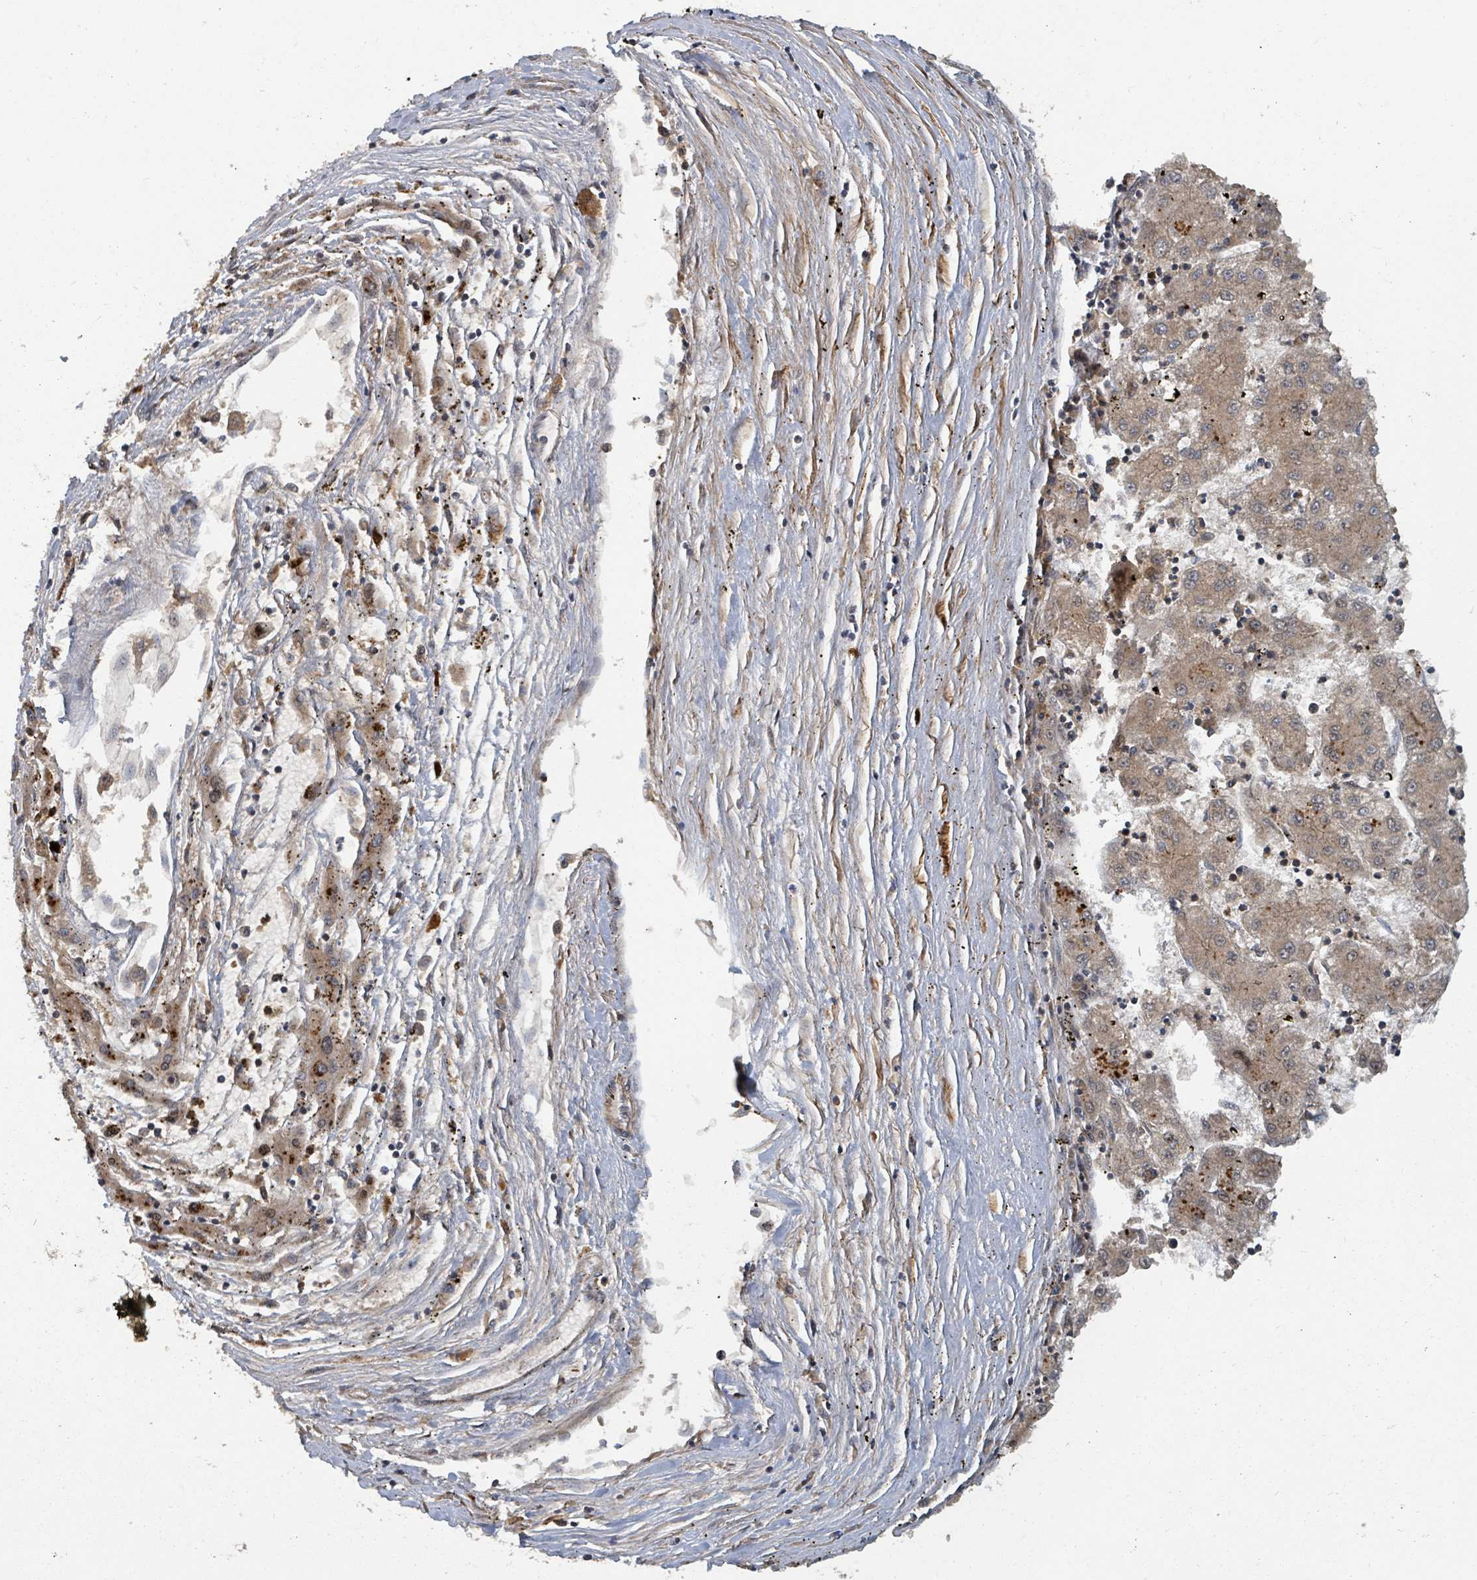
{"staining": {"intensity": "moderate", "quantity": ">75%", "location": "cytoplasmic/membranous"}, "tissue": "liver cancer", "cell_type": "Tumor cells", "image_type": "cancer", "snomed": [{"axis": "morphology", "description": "Carcinoma, Hepatocellular, NOS"}, {"axis": "topography", "description": "Liver"}], "caption": "Protein staining exhibits moderate cytoplasmic/membranous expression in about >75% of tumor cells in liver cancer.", "gene": "DPM1", "patient": {"sex": "male", "age": 72}}